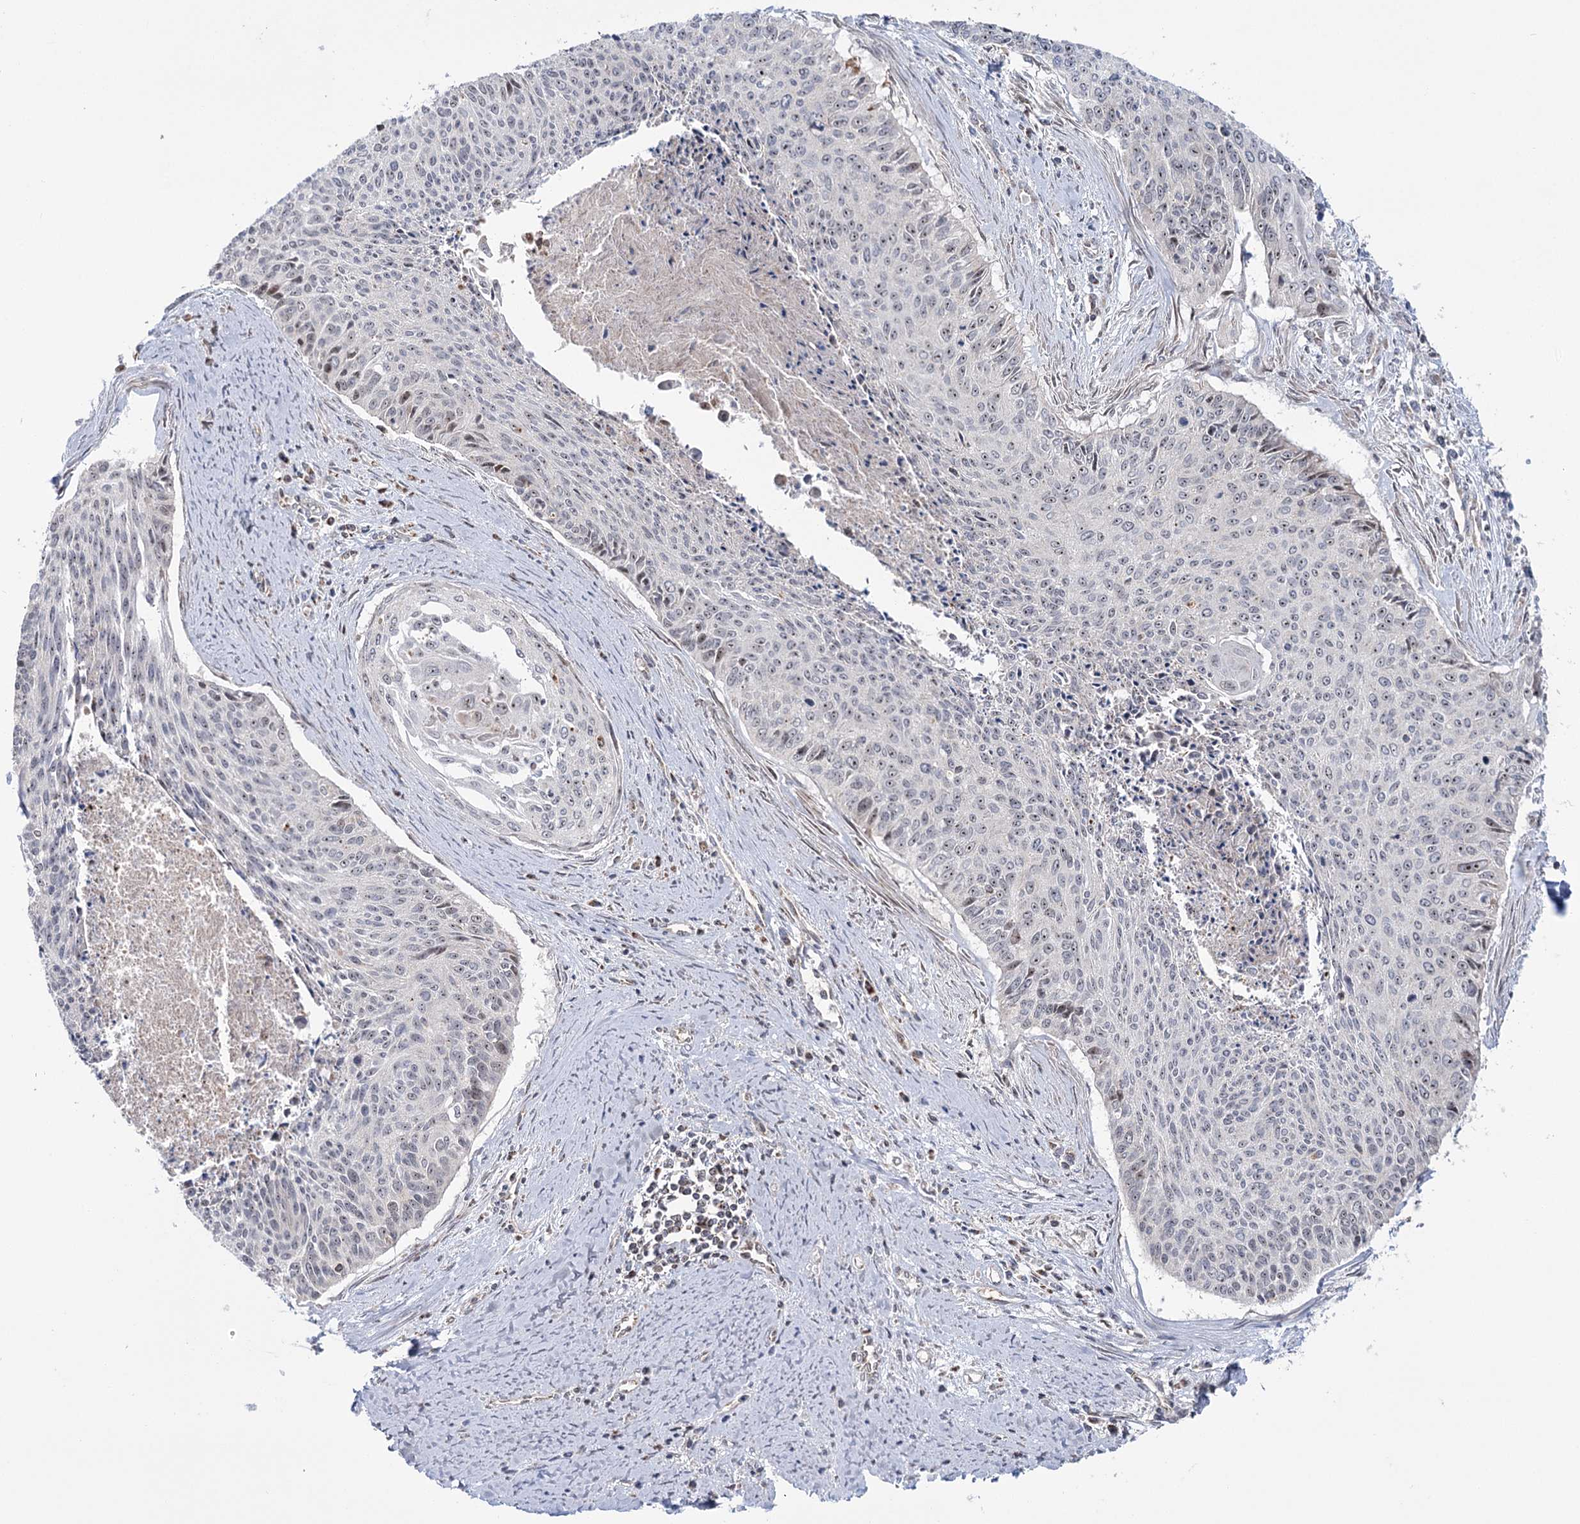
{"staining": {"intensity": "weak", "quantity": "25%-75%", "location": "nuclear"}, "tissue": "cervical cancer", "cell_type": "Tumor cells", "image_type": "cancer", "snomed": [{"axis": "morphology", "description": "Squamous cell carcinoma, NOS"}, {"axis": "topography", "description": "Cervix"}], "caption": "Immunohistochemistry micrograph of human cervical squamous cell carcinoma stained for a protein (brown), which demonstrates low levels of weak nuclear positivity in approximately 25%-75% of tumor cells.", "gene": "STEEP1", "patient": {"sex": "female", "age": 55}}